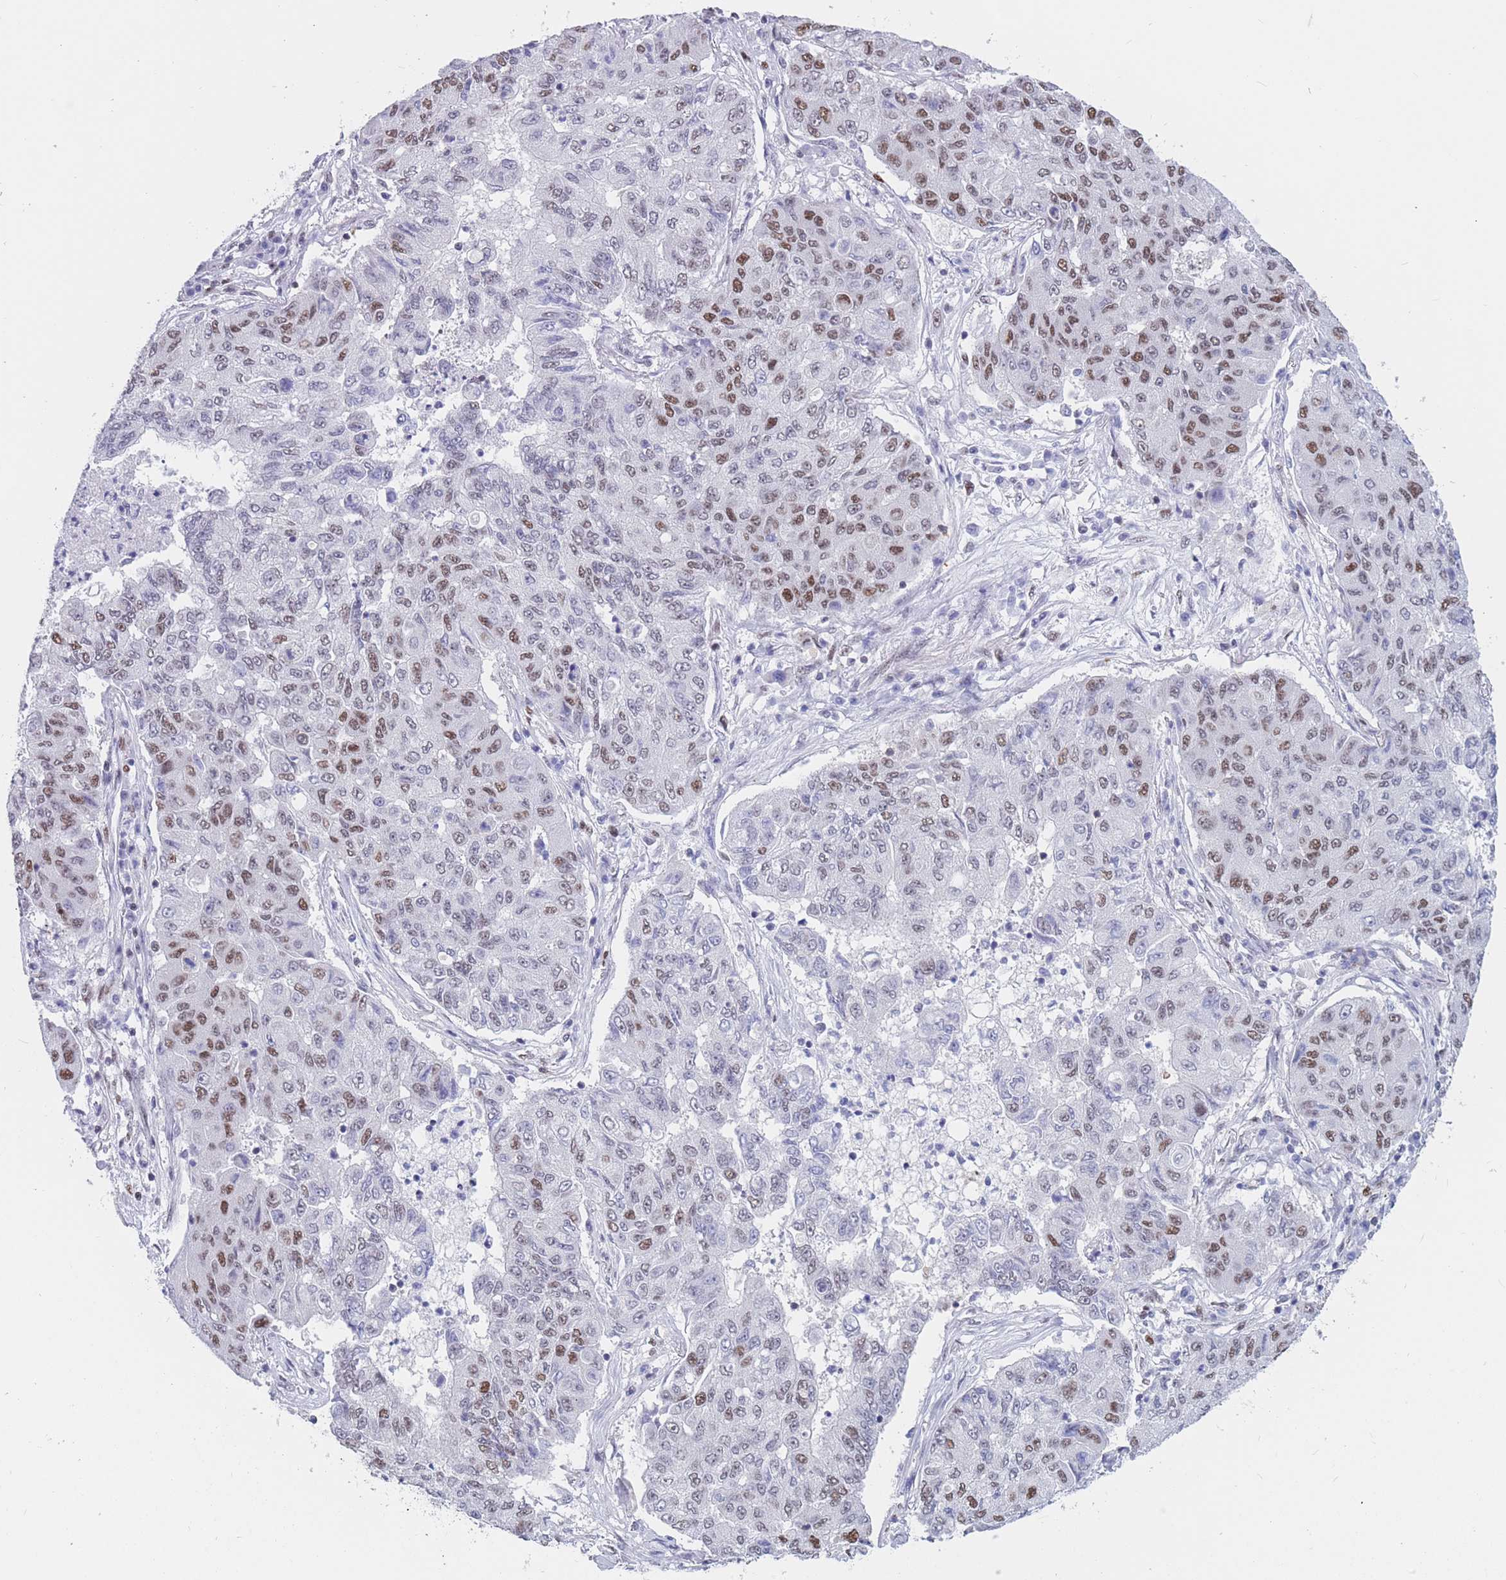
{"staining": {"intensity": "strong", "quantity": "<25%", "location": "nuclear"}, "tissue": "lung cancer", "cell_type": "Tumor cells", "image_type": "cancer", "snomed": [{"axis": "morphology", "description": "Squamous cell carcinoma, NOS"}, {"axis": "topography", "description": "Lung"}], "caption": "Strong nuclear positivity is identified in about <25% of tumor cells in squamous cell carcinoma (lung).", "gene": "NASP", "patient": {"sex": "male", "age": 74}}